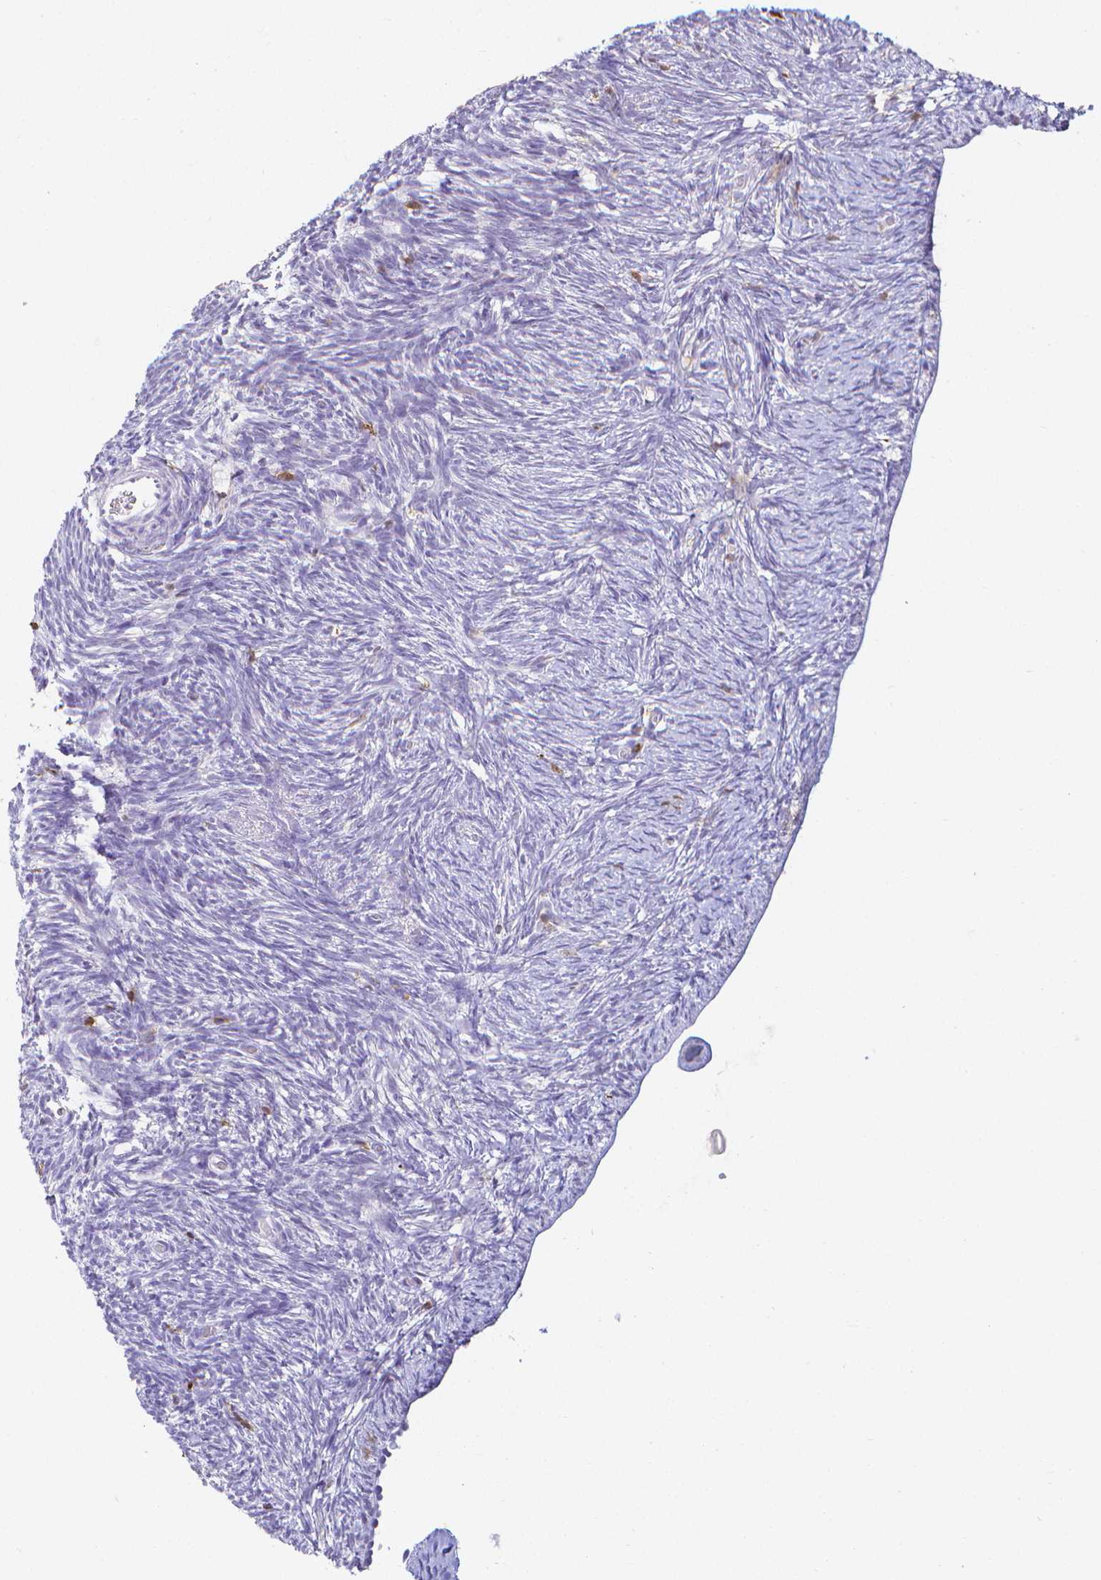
{"staining": {"intensity": "negative", "quantity": "none", "location": "none"}, "tissue": "ovary", "cell_type": "Ovarian stroma cells", "image_type": "normal", "snomed": [{"axis": "morphology", "description": "Normal tissue, NOS"}, {"axis": "topography", "description": "Ovary"}], "caption": "Ovary stained for a protein using IHC displays no staining ovarian stroma cells.", "gene": "COTL1", "patient": {"sex": "female", "age": 39}}